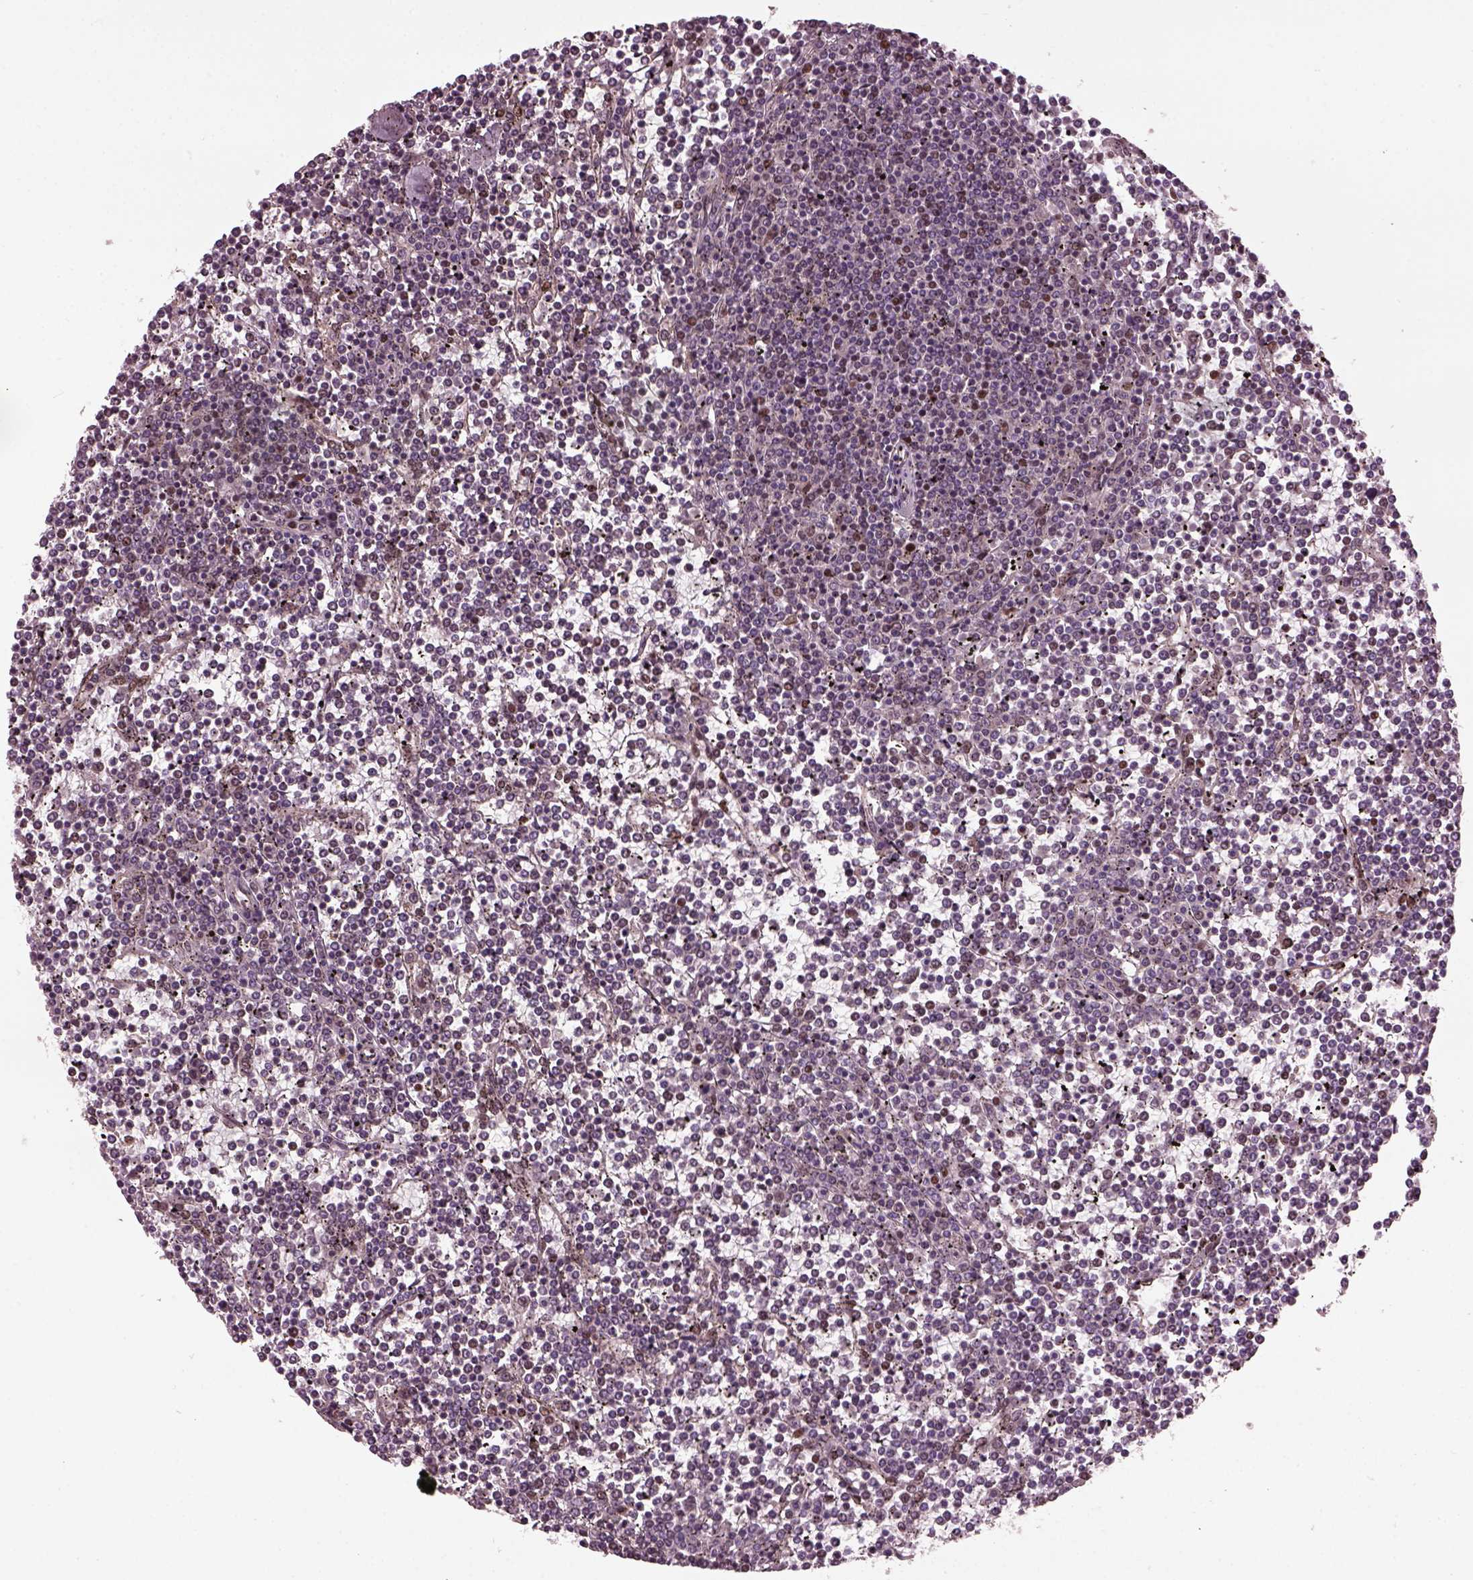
{"staining": {"intensity": "weak", "quantity": "<25%", "location": "cytoplasmic/membranous"}, "tissue": "lymphoma", "cell_type": "Tumor cells", "image_type": "cancer", "snomed": [{"axis": "morphology", "description": "Malignant lymphoma, non-Hodgkin's type, Low grade"}, {"axis": "topography", "description": "Spleen"}], "caption": "Tumor cells are negative for brown protein staining in lymphoma.", "gene": "RUFY3", "patient": {"sex": "female", "age": 19}}